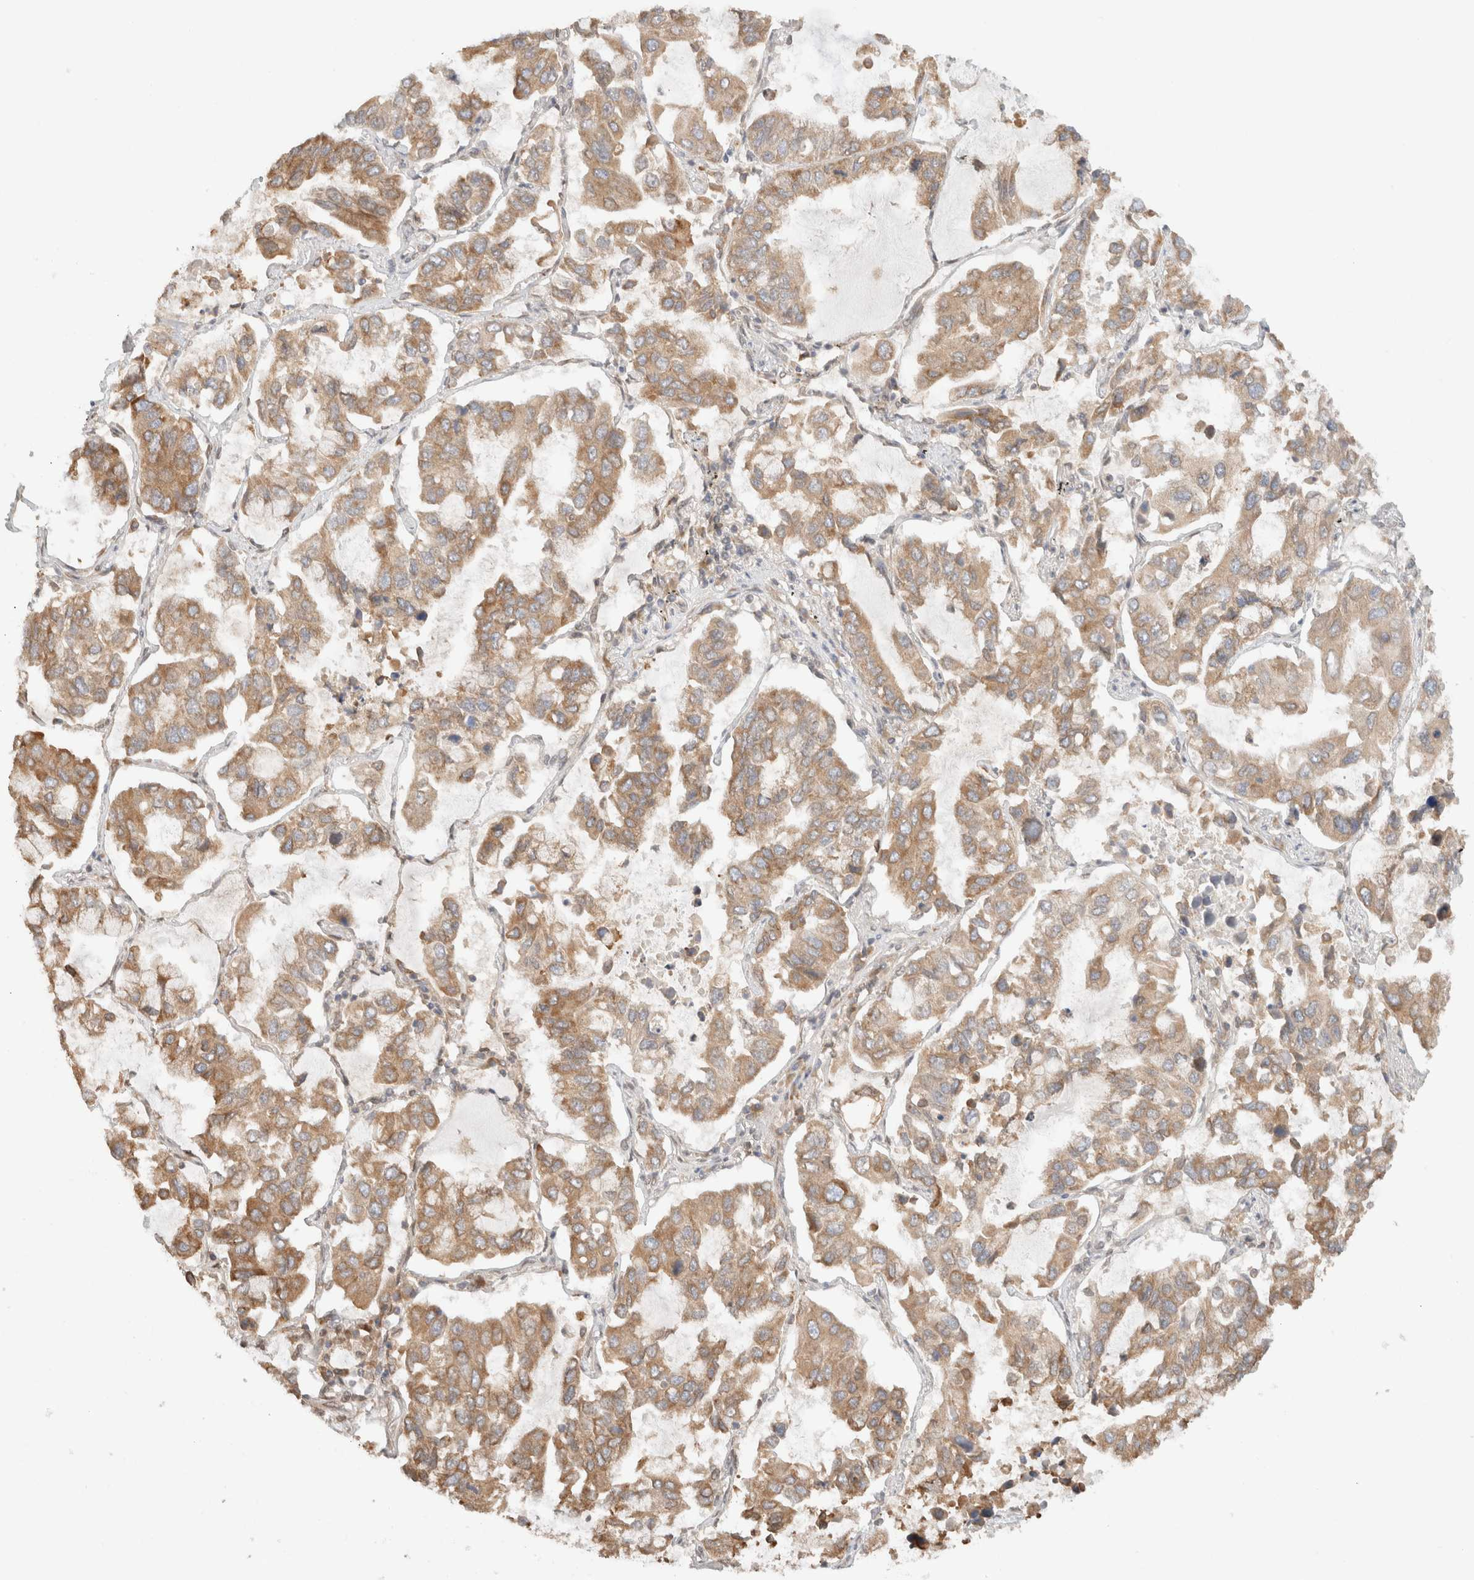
{"staining": {"intensity": "moderate", "quantity": ">75%", "location": "cytoplasmic/membranous"}, "tissue": "lung cancer", "cell_type": "Tumor cells", "image_type": "cancer", "snomed": [{"axis": "morphology", "description": "Adenocarcinoma, NOS"}, {"axis": "topography", "description": "Lung"}], "caption": "Protein staining displays moderate cytoplasmic/membranous expression in about >75% of tumor cells in lung adenocarcinoma.", "gene": "ARFGEF2", "patient": {"sex": "male", "age": 64}}